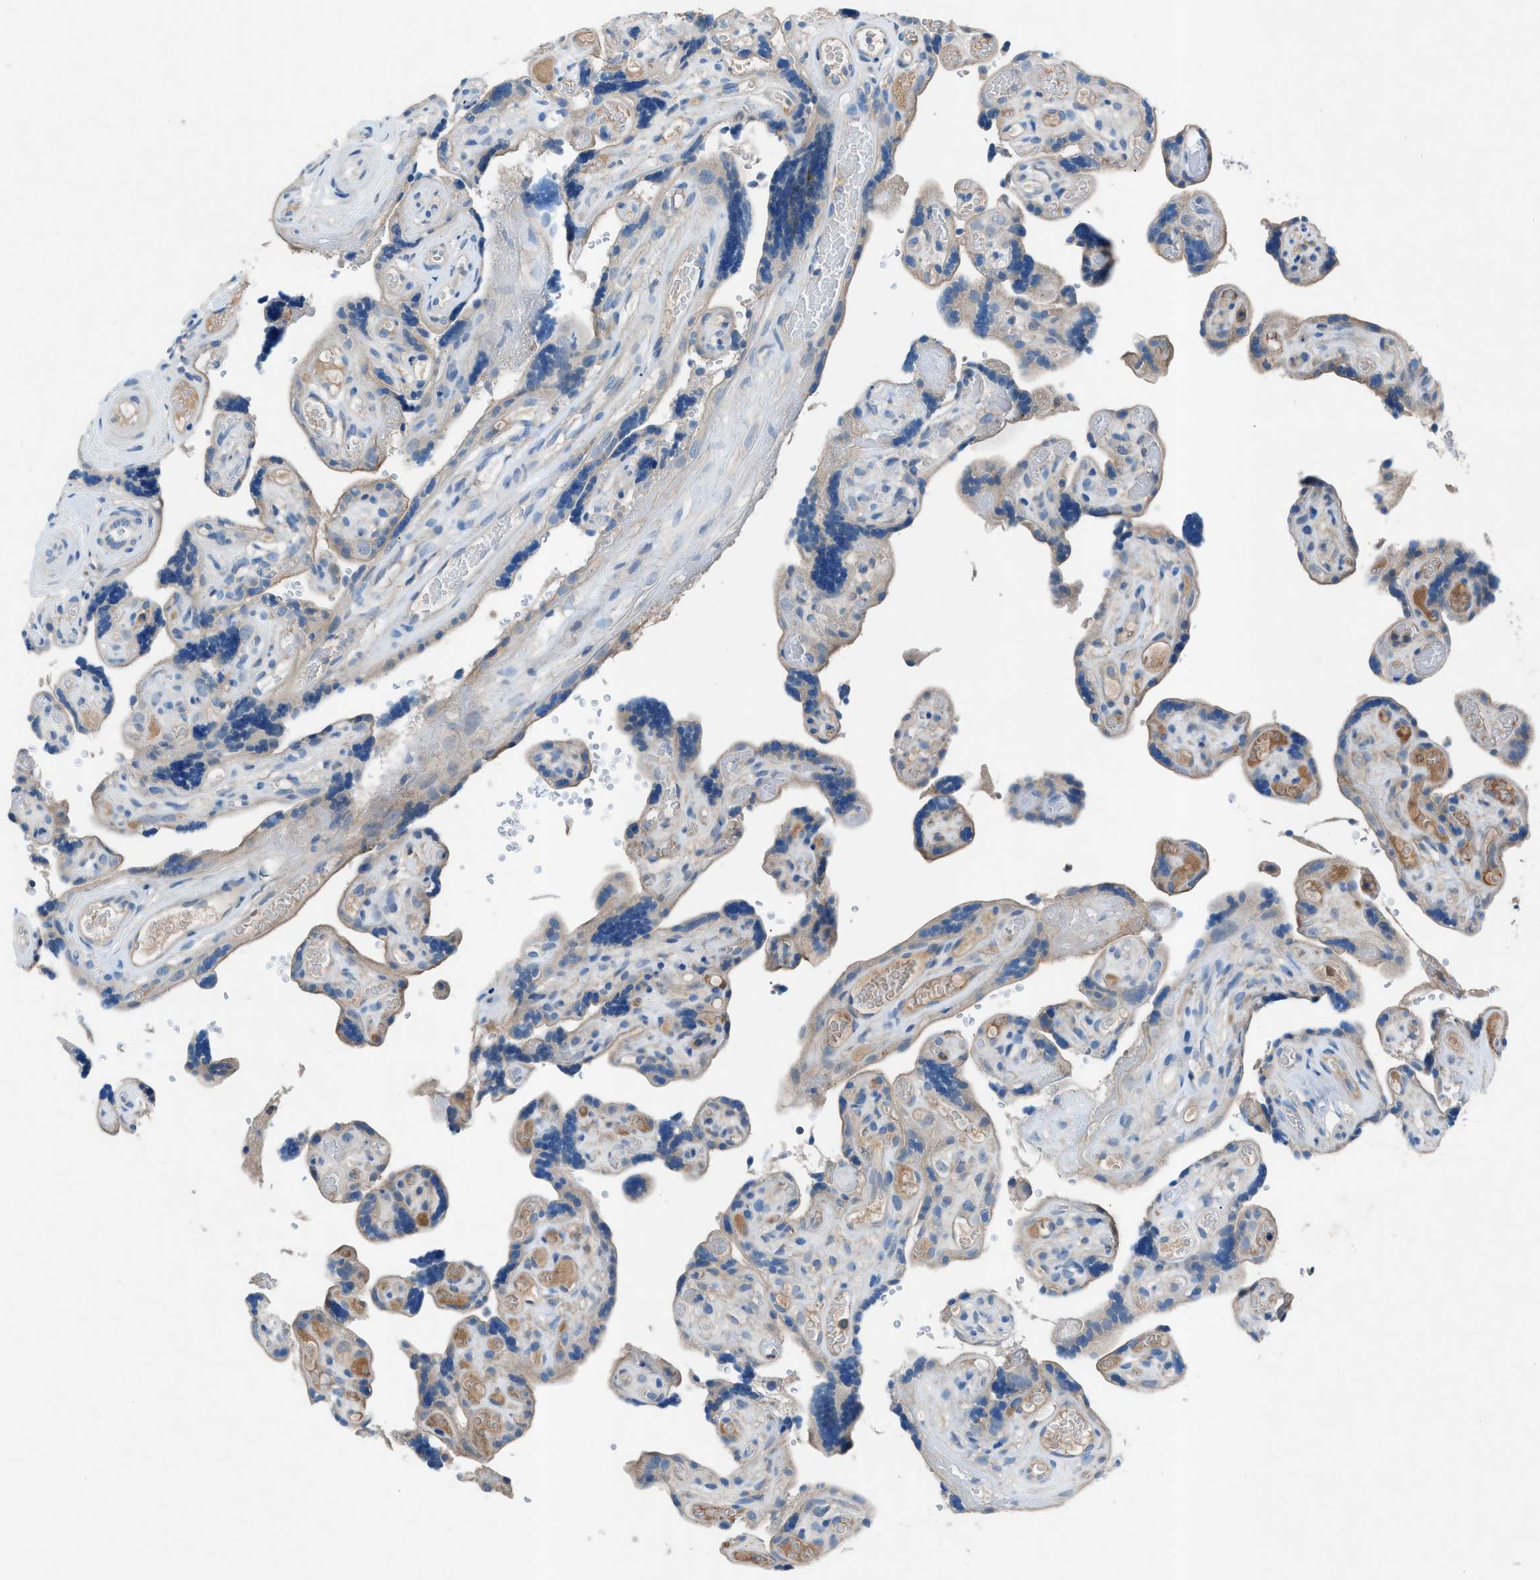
{"staining": {"intensity": "weak", "quantity": "25%-75%", "location": "cytoplasmic/membranous"}, "tissue": "placenta", "cell_type": "Decidual cells", "image_type": "normal", "snomed": [{"axis": "morphology", "description": "Normal tissue, NOS"}, {"axis": "topography", "description": "Placenta"}], "caption": "Immunohistochemical staining of benign placenta demonstrates low levels of weak cytoplasmic/membranous staining in approximately 25%-75% of decidual cells.", "gene": "C5AR2", "patient": {"sex": "female", "age": 30}}